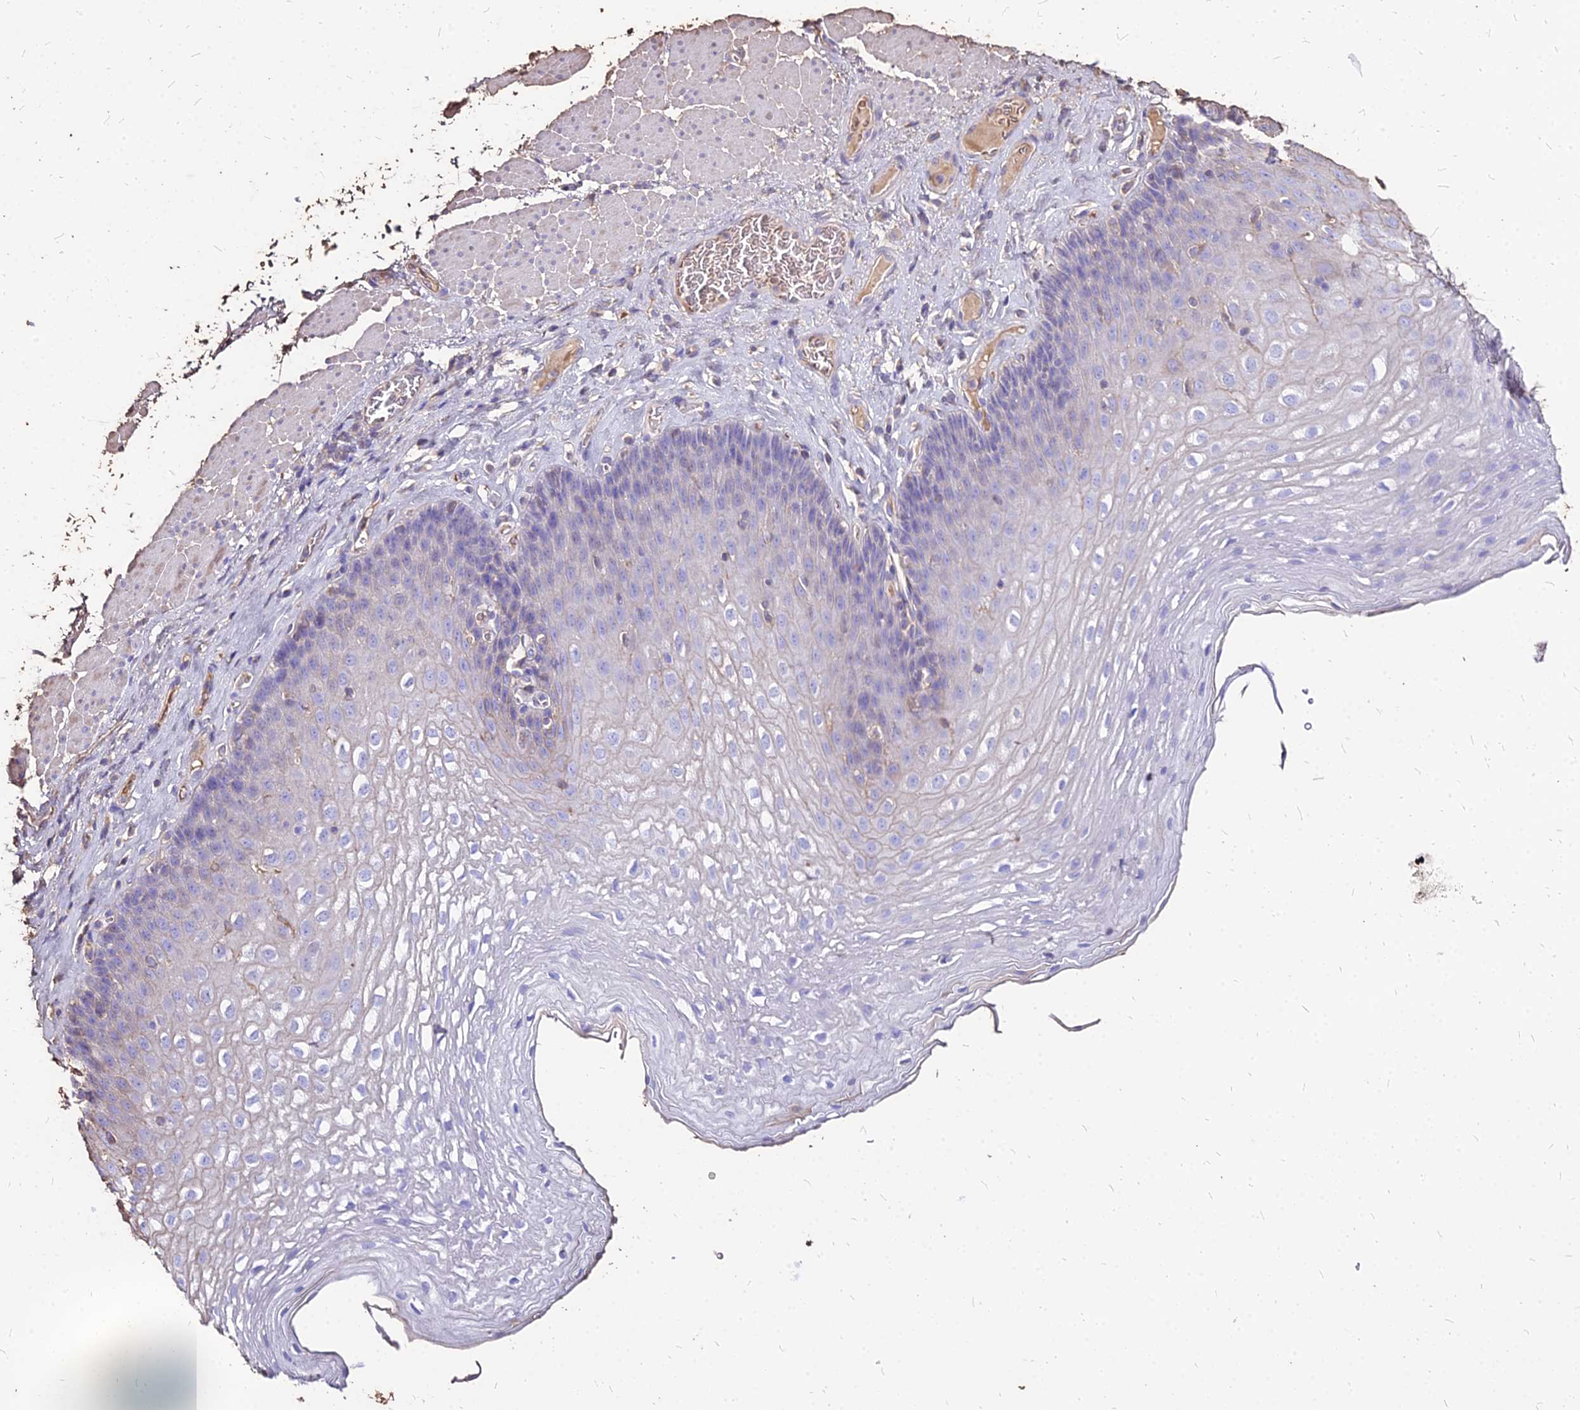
{"staining": {"intensity": "negative", "quantity": "none", "location": "none"}, "tissue": "esophagus", "cell_type": "Squamous epithelial cells", "image_type": "normal", "snomed": [{"axis": "morphology", "description": "Normal tissue, NOS"}, {"axis": "topography", "description": "Esophagus"}], "caption": "This is a histopathology image of immunohistochemistry (IHC) staining of normal esophagus, which shows no positivity in squamous epithelial cells.", "gene": "NME5", "patient": {"sex": "female", "age": 66}}